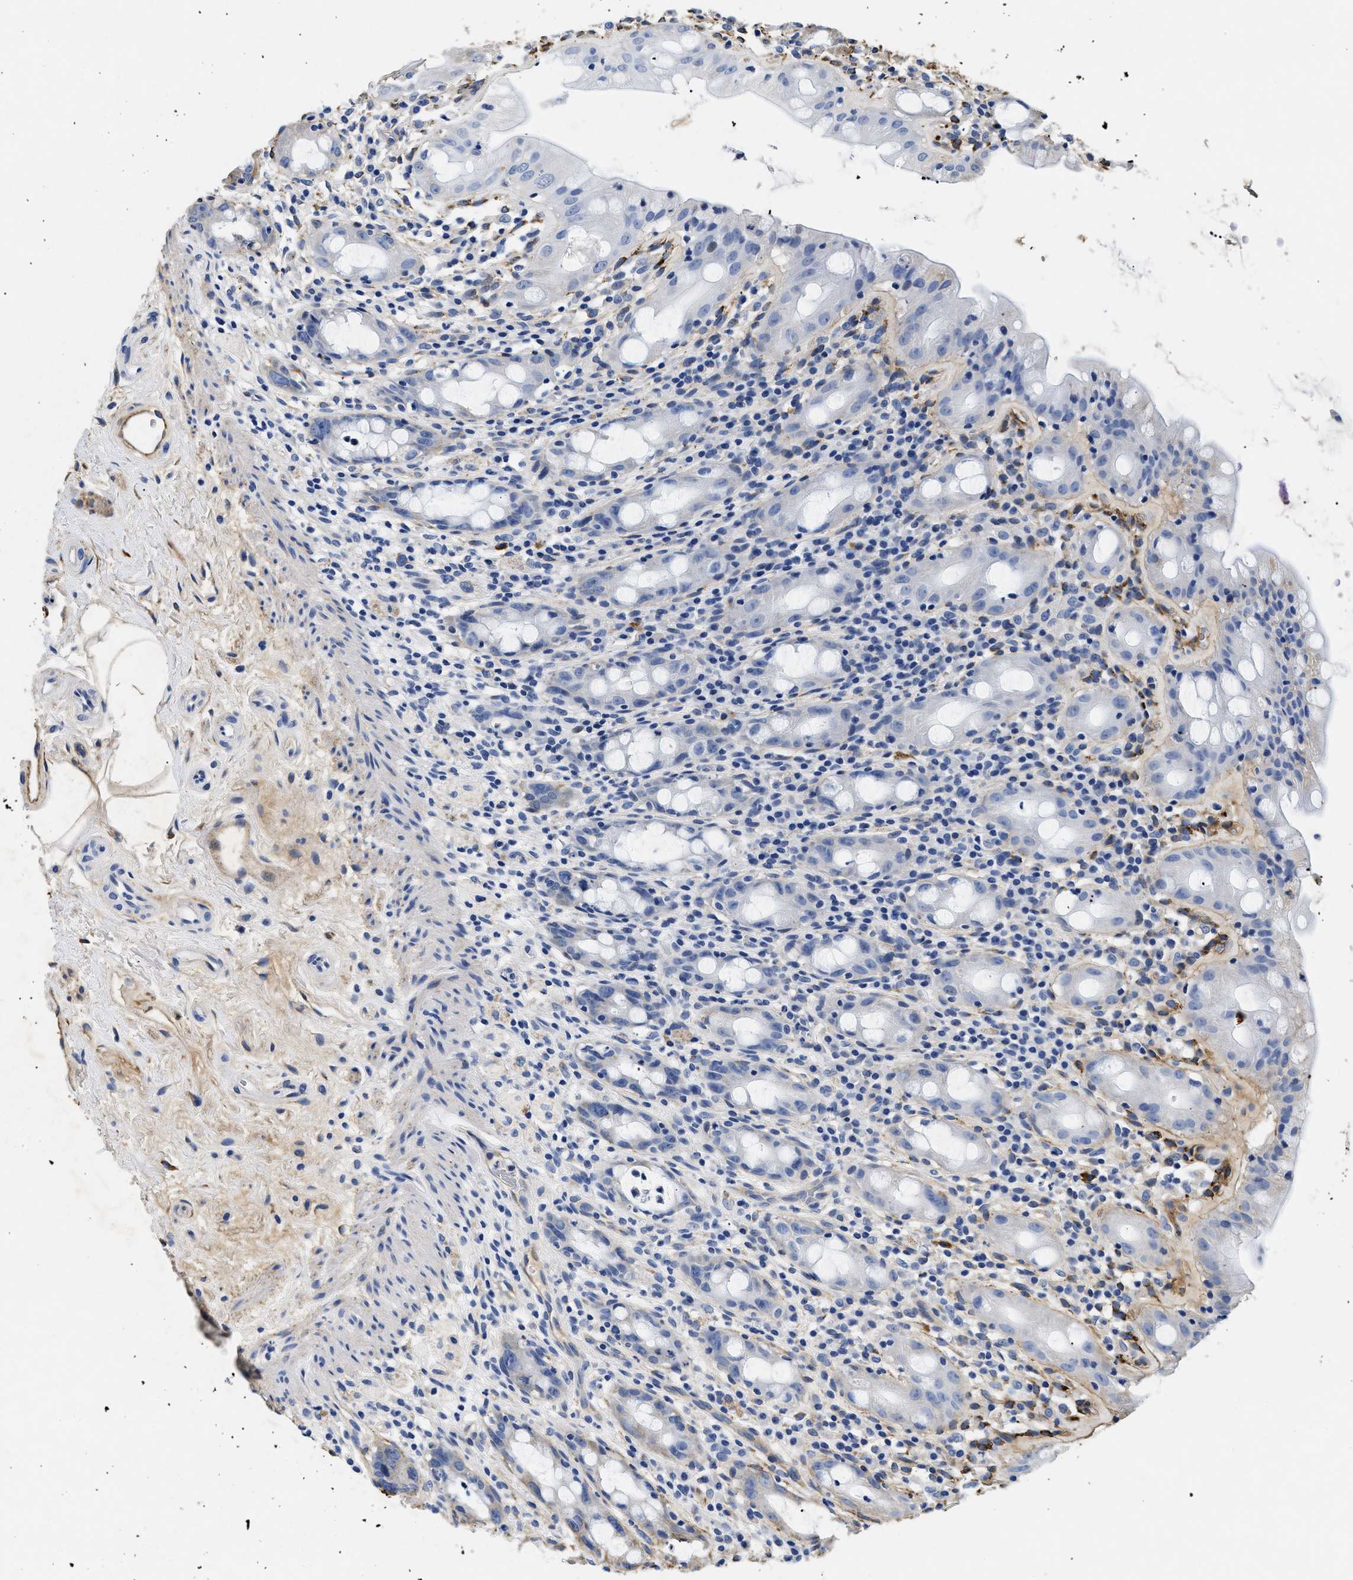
{"staining": {"intensity": "negative", "quantity": "none", "location": "none"}, "tissue": "rectum", "cell_type": "Glandular cells", "image_type": "normal", "snomed": [{"axis": "morphology", "description": "Normal tissue, NOS"}, {"axis": "topography", "description": "Rectum"}], "caption": "High power microscopy micrograph of an immunohistochemistry image of normal rectum, revealing no significant staining in glandular cells. Nuclei are stained in blue.", "gene": "LAMA3", "patient": {"sex": "male", "age": 44}}